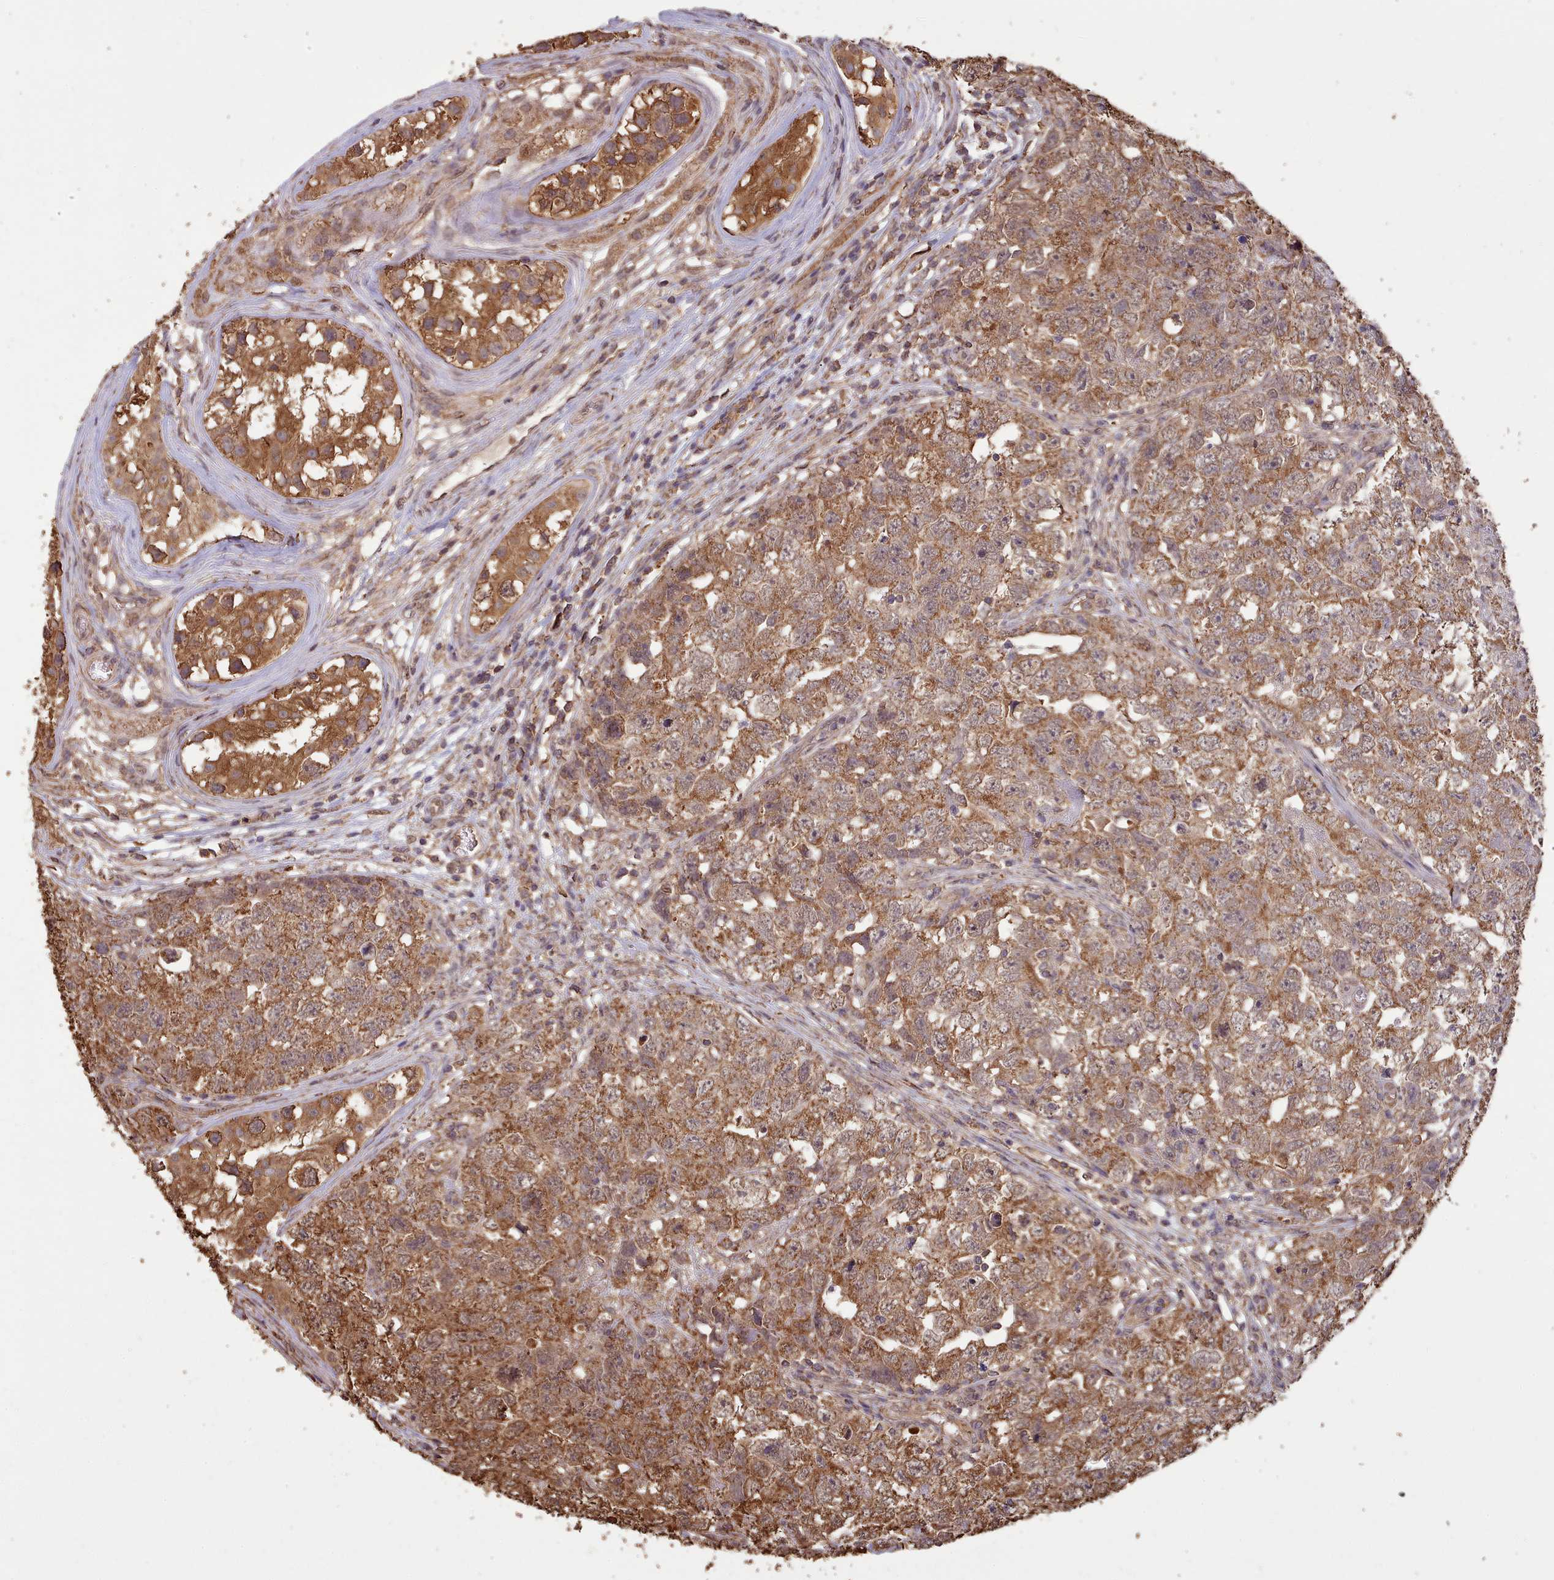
{"staining": {"intensity": "moderate", "quantity": ">75%", "location": "cytoplasmic/membranous"}, "tissue": "testis cancer", "cell_type": "Tumor cells", "image_type": "cancer", "snomed": [{"axis": "morphology", "description": "Carcinoma, Embryonal, NOS"}, {"axis": "topography", "description": "Testis"}], "caption": "There is medium levels of moderate cytoplasmic/membranous staining in tumor cells of testis embryonal carcinoma, as demonstrated by immunohistochemical staining (brown color).", "gene": "METRN", "patient": {"sex": "male", "age": 22}}